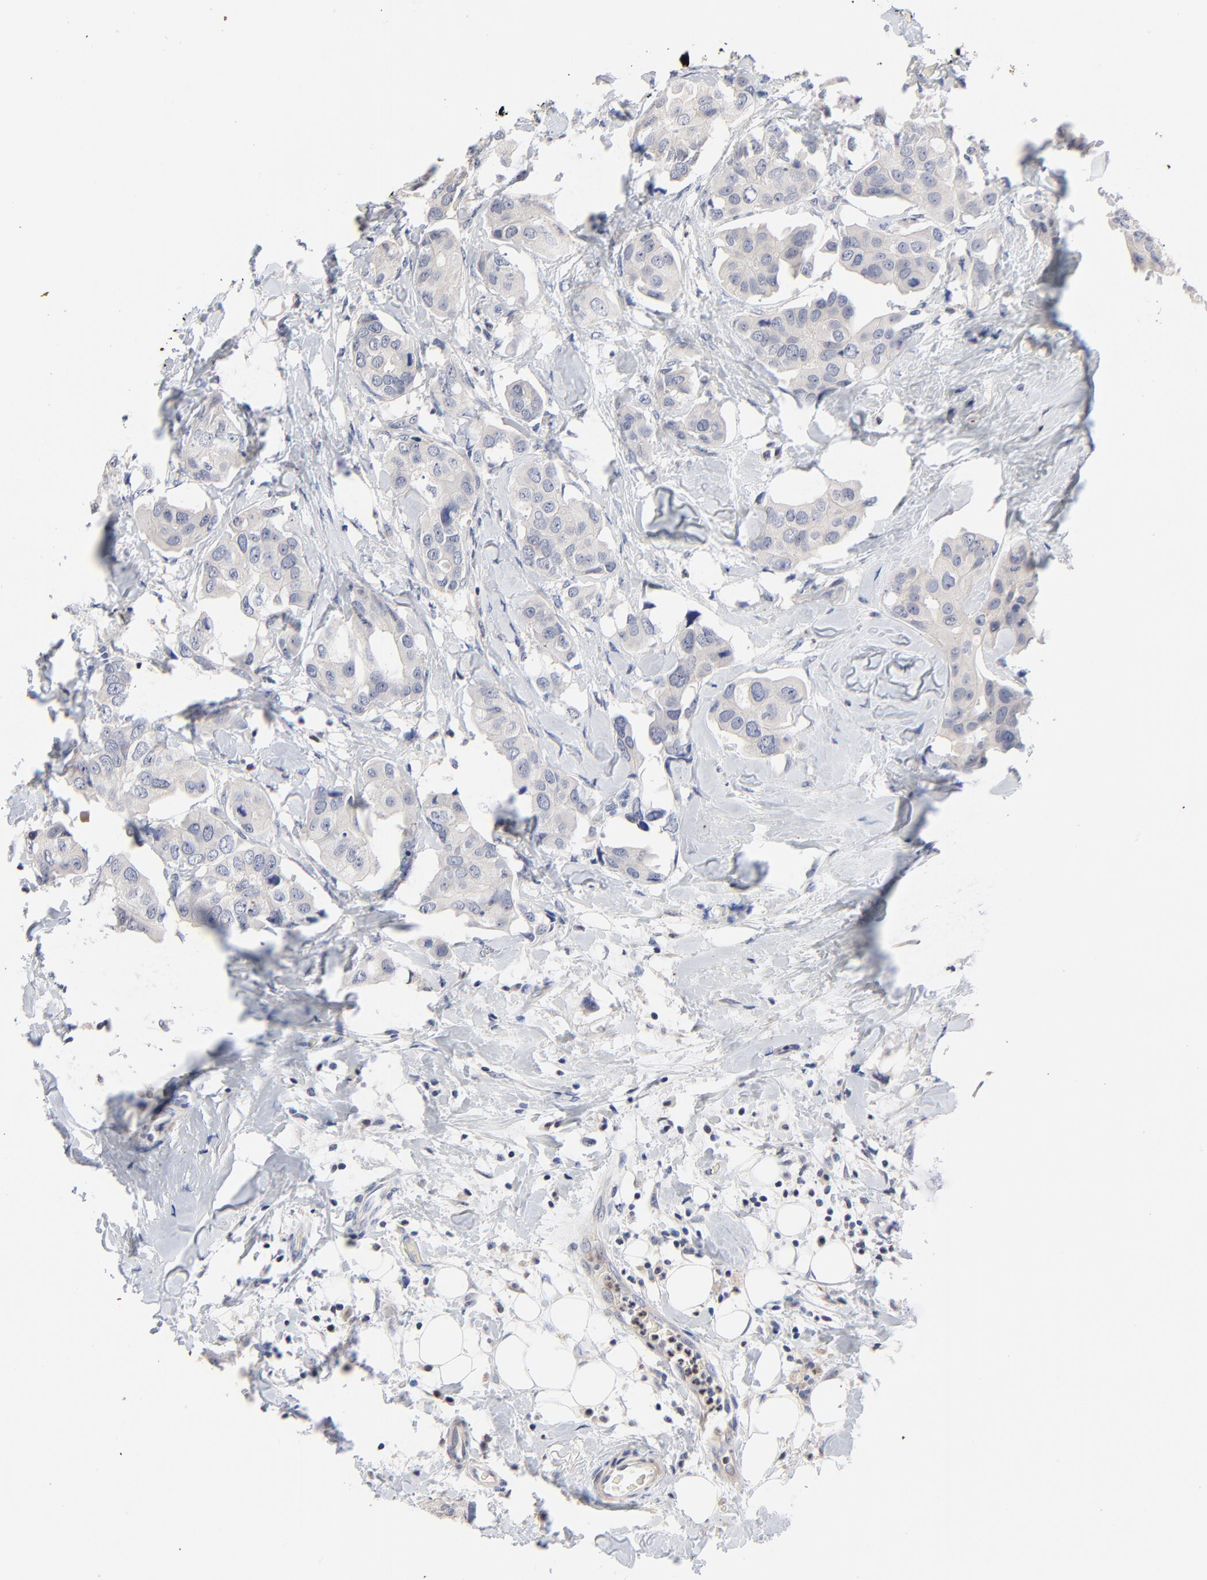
{"staining": {"intensity": "weak", "quantity": "<25%", "location": "cytoplasmic/membranous"}, "tissue": "breast cancer", "cell_type": "Tumor cells", "image_type": "cancer", "snomed": [{"axis": "morphology", "description": "Duct carcinoma"}, {"axis": "topography", "description": "Breast"}], "caption": "Tumor cells show no significant expression in breast cancer (invasive ductal carcinoma).", "gene": "AADAC", "patient": {"sex": "female", "age": 40}}